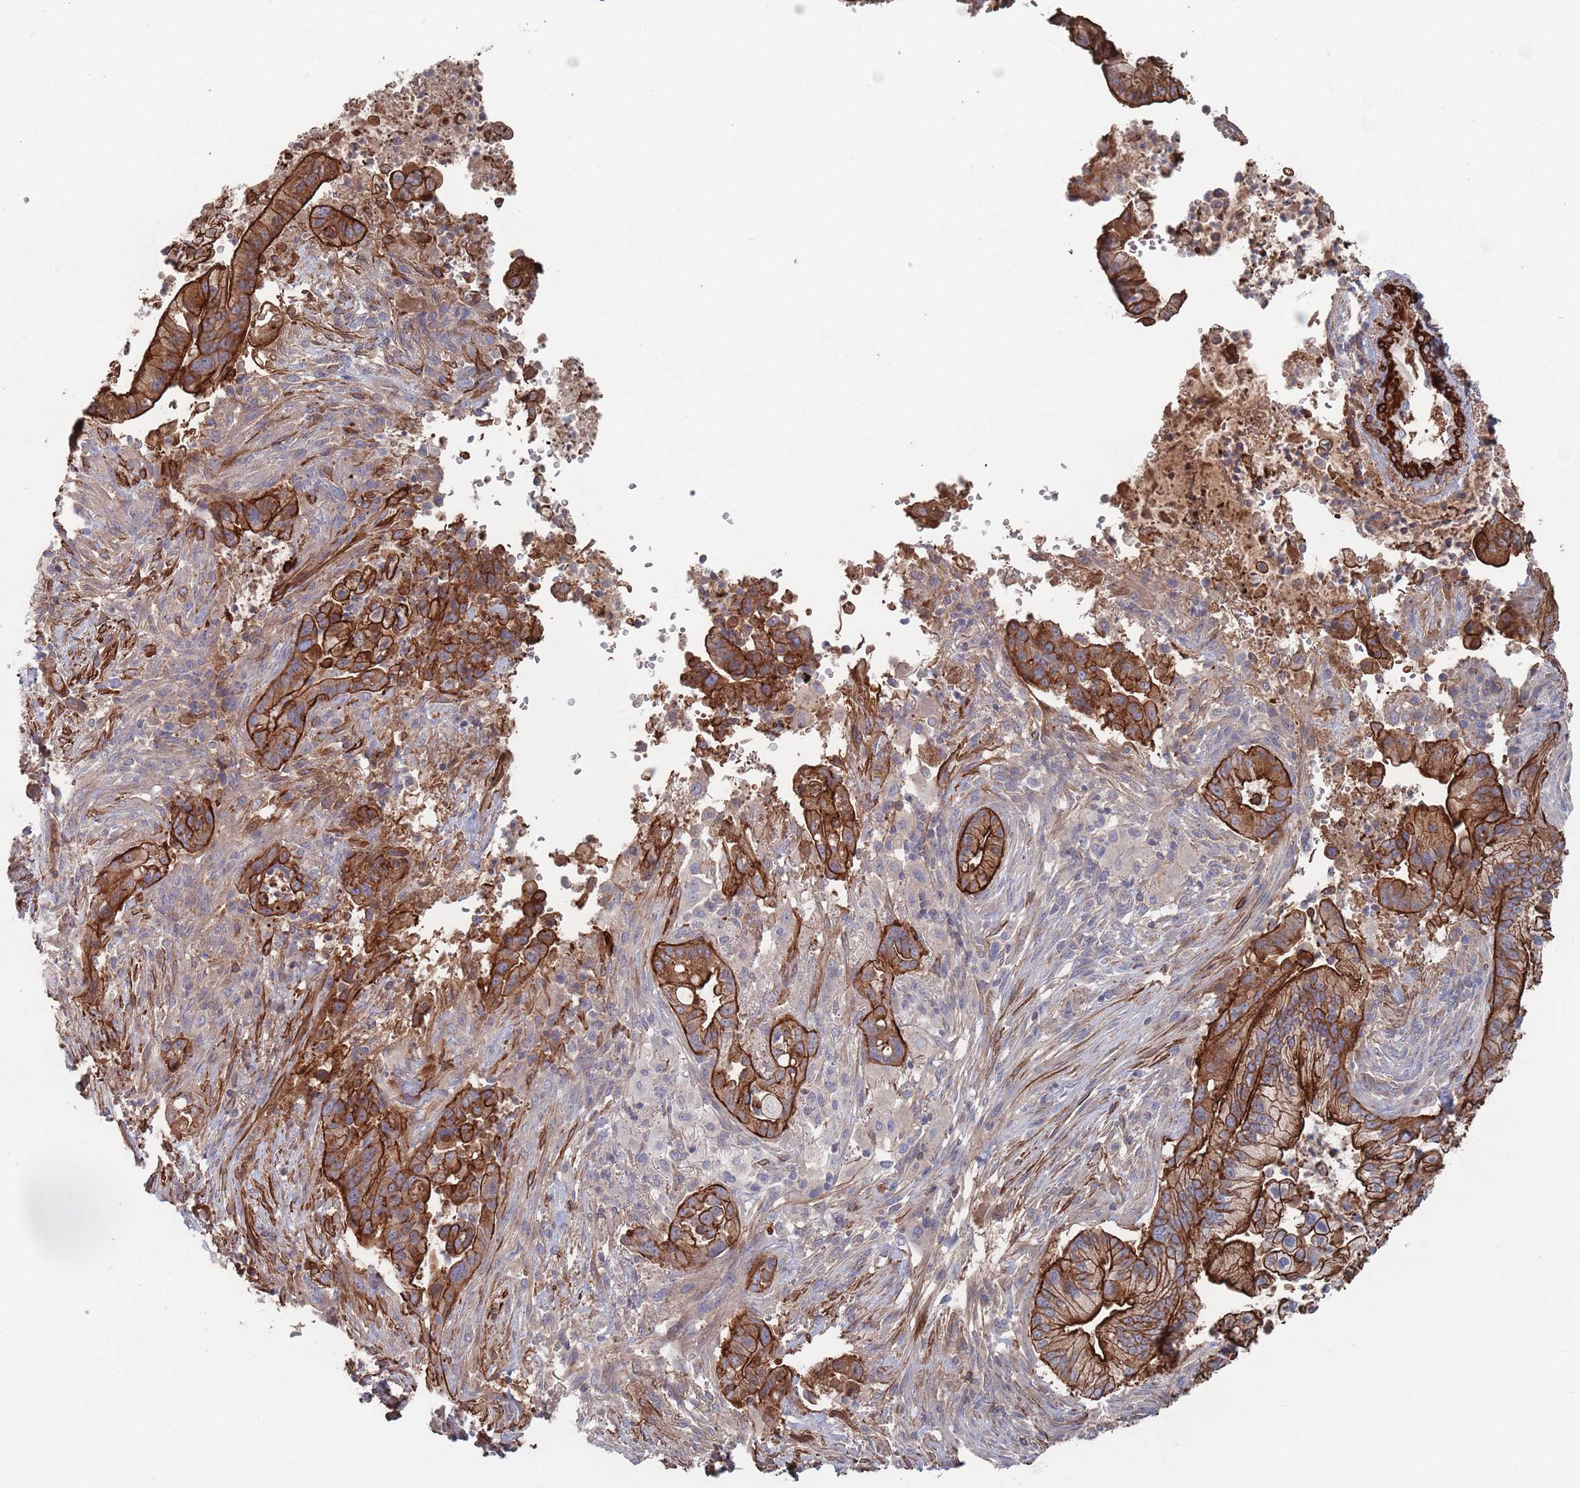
{"staining": {"intensity": "strong", "quantity": ">75%", "location": "cytoplasmic/membranous"}, "tissue": "pancreatic cancer", "cell_type": "Tumor cells", "image_type": "cancer", "snomed": [{"axis": "morphology", "description": "Adenocarcinoma, NOS"}, {"axis": "topography", "description": "Pancreas"}], "caption": "Pancreatic cancer (adenocarcinoma) stained for a protein (brown) exhibits strong cytoplasmic/membranous positive expression in approximately >75% of tumor cells.", "gene": "PLEKHA4", "patient": {"sex": "male", "age": 44}}